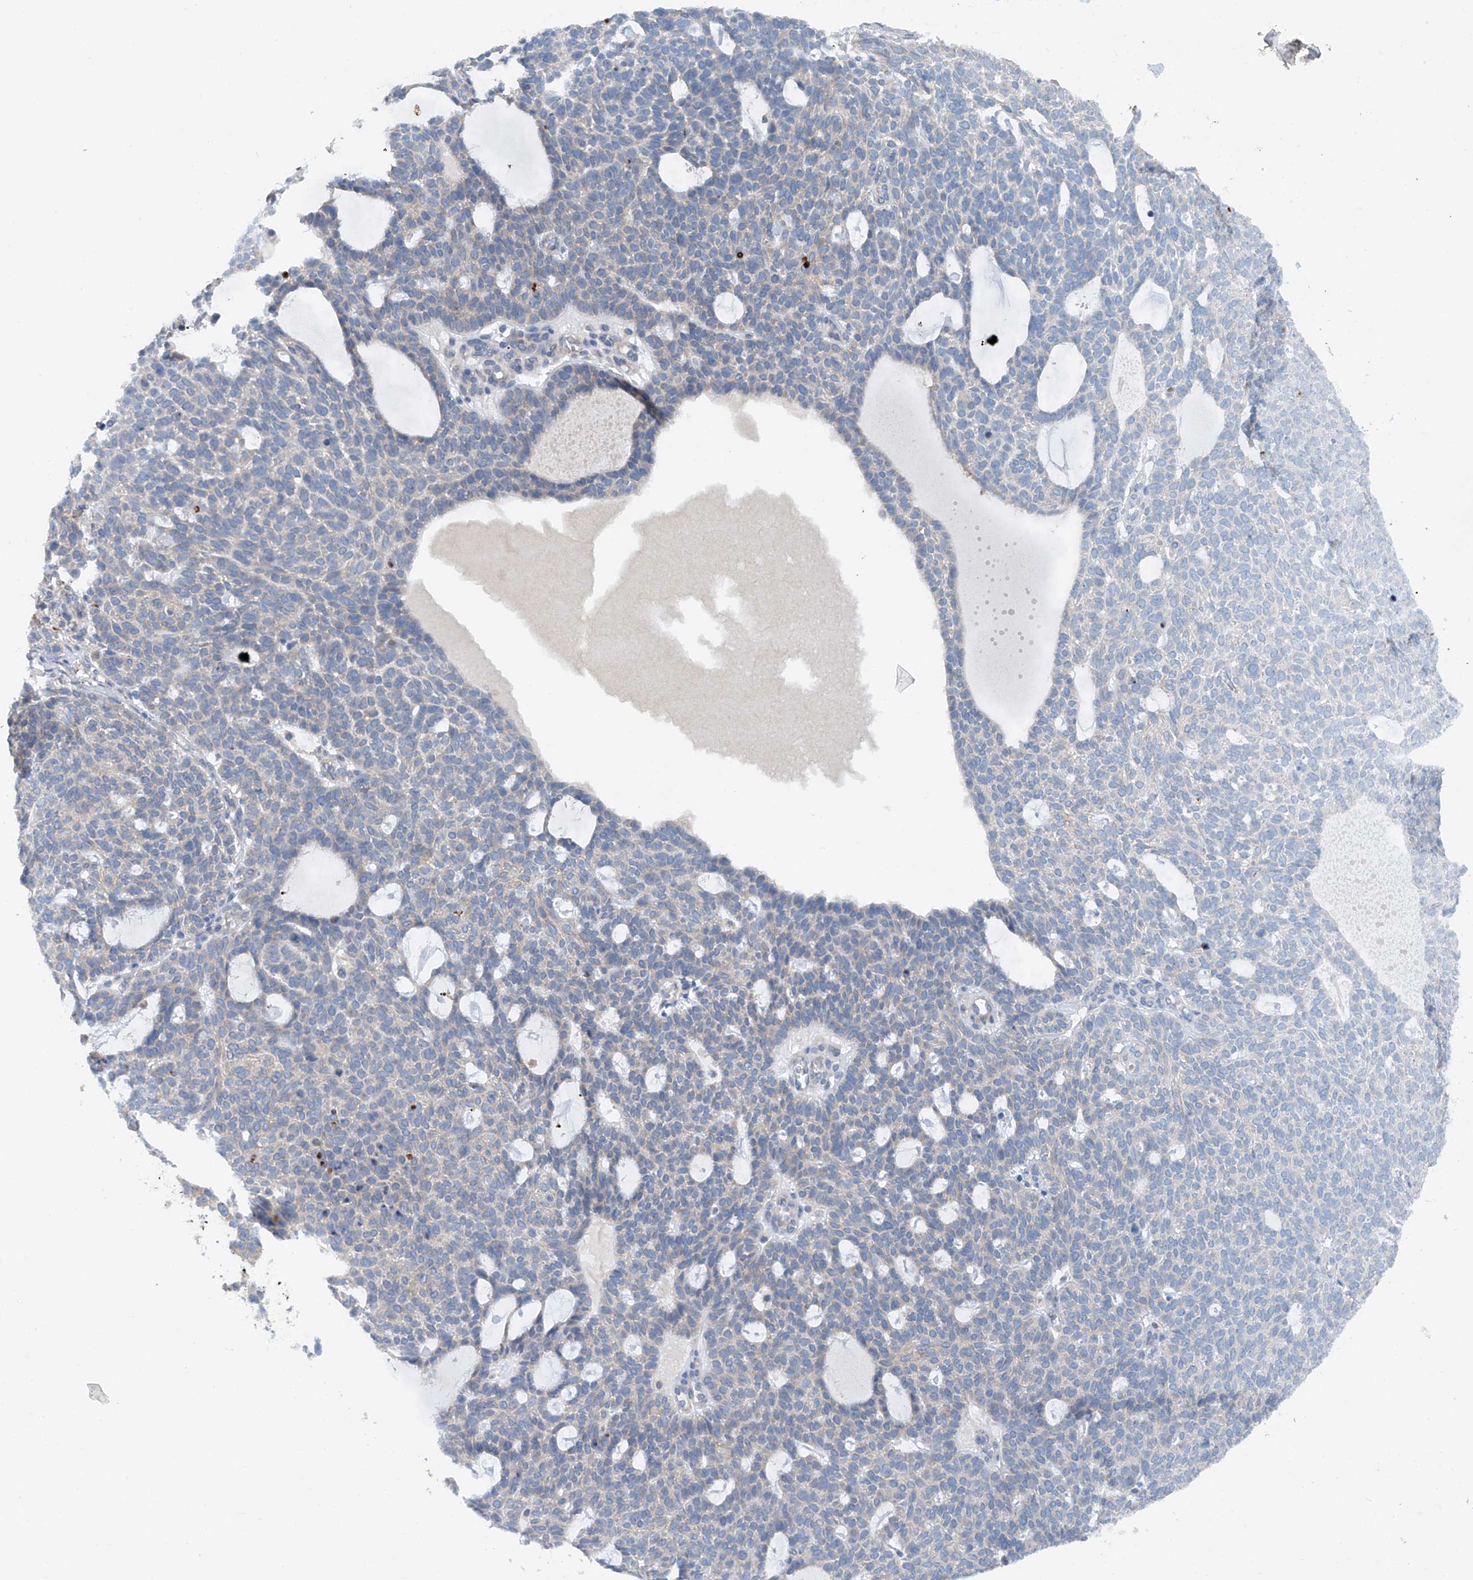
{"staining": {"intensity": "negative", "quantity": "none", "location": "none"}, "tissue": "skin cancer", "cell_type": "Tumor cells", "image_type": "cancer", "snomed": [{"axis": "morphology", "description": "Squamous cell carcinoma, NOS"}, {"axis": "topography", "description": "Skin"}], "caption": "A photomicrograph of squamous cell carcinoma (skin) stained for a protein demonstrates no brown staining in tumor cells.", "gene": "CEP85L", "patient": {"sex": "female", "age": 90}}